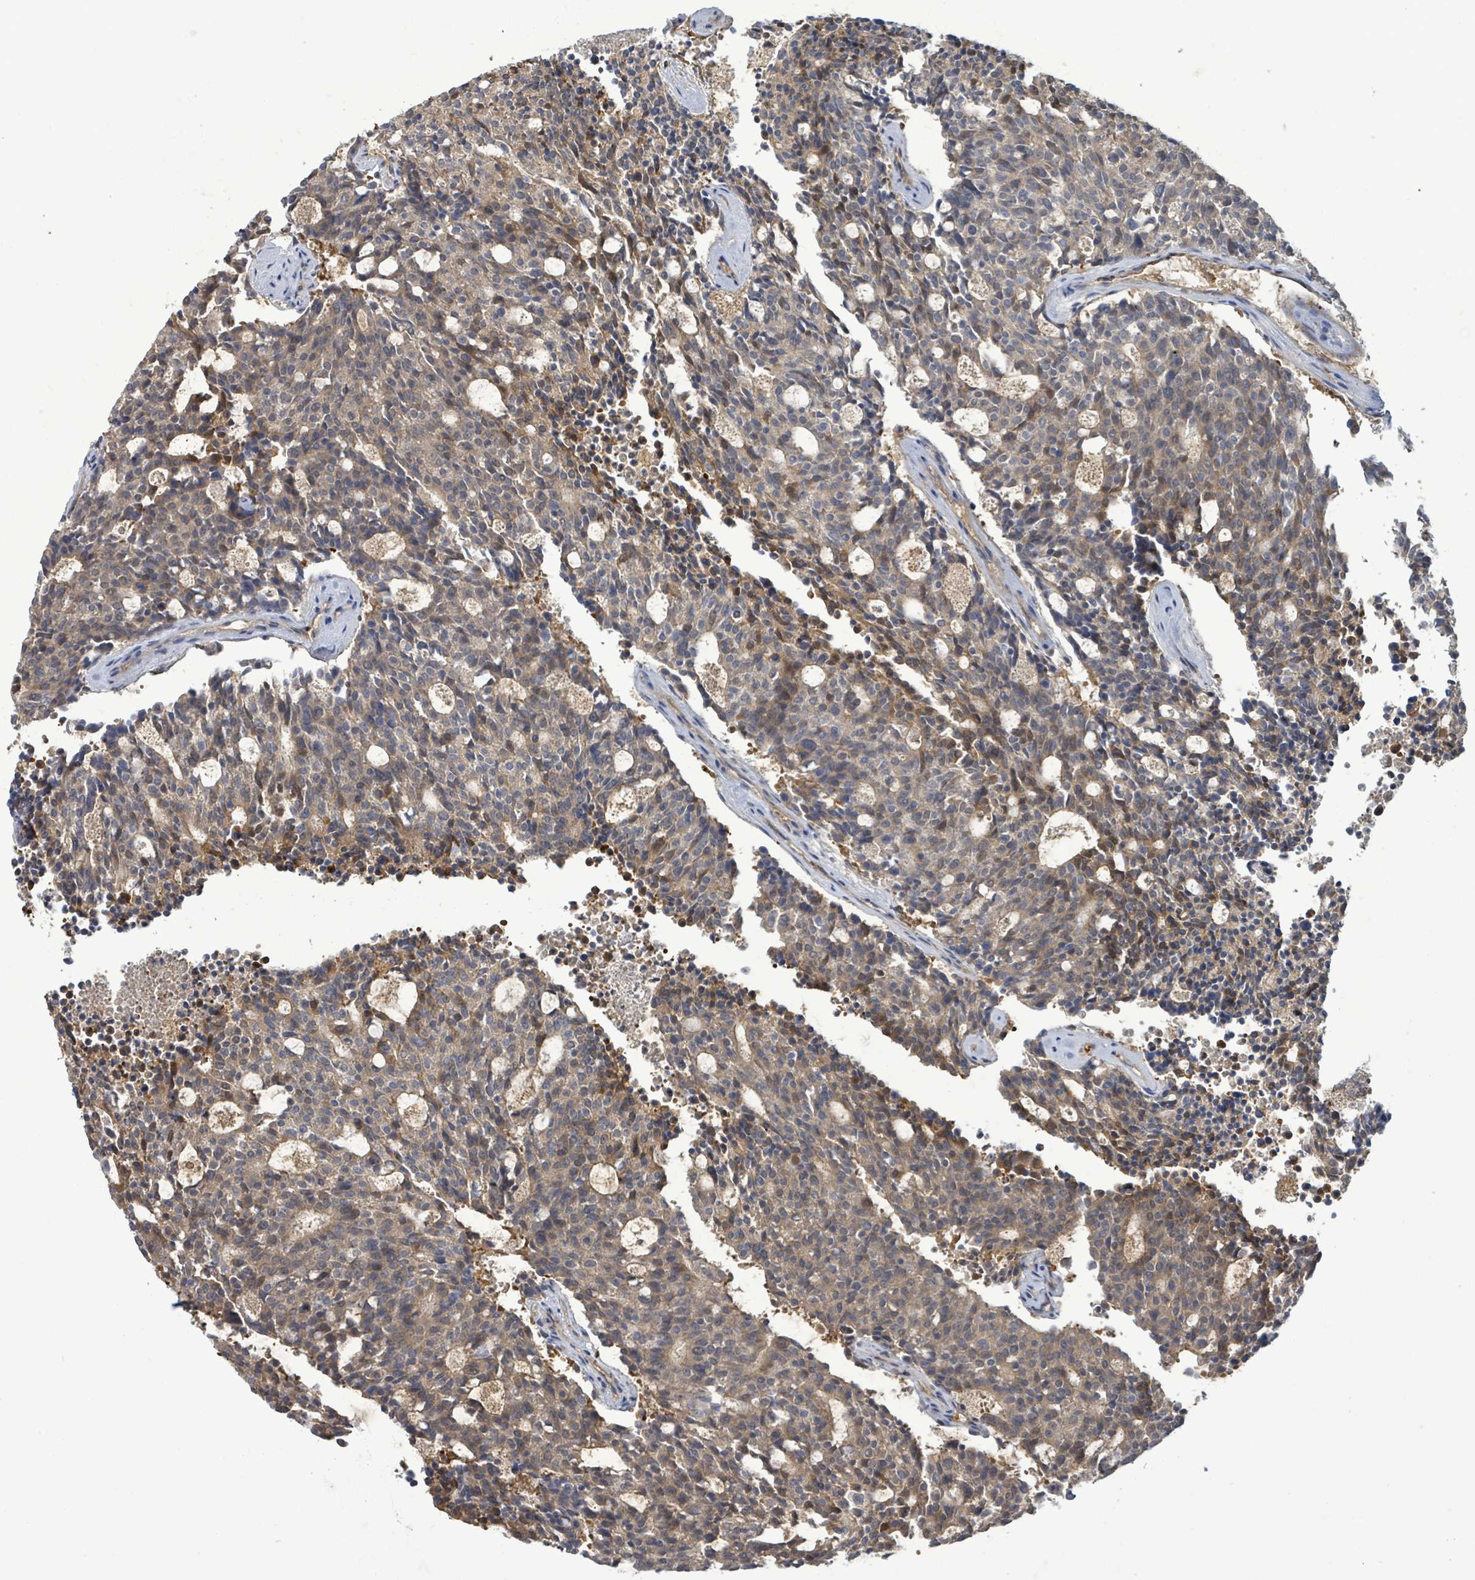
{"staining": {"intensity": "weak", "quantity": "25%-75%", "location": "cytoplasmic/membranous"}, "tissue": "carcinoid", "cell_type": "Tumor cells", "image_type": "cancer", "snomed": [{"axis": "morphology", "description": "Carcinoid, malignant, NOS"}, {"axis": "topography", "description": "Pancreas"}], "caption": "Carcinoid (malignant) stained with IHC reveals weak cytoplasmic/membranous expression in approximately 25%-75% of tumor cells. (Brightfield microscopy of DAB IHC at high magnification).", "gene": "PGAM1", "patient": {"sex": "female", "age": 54}}